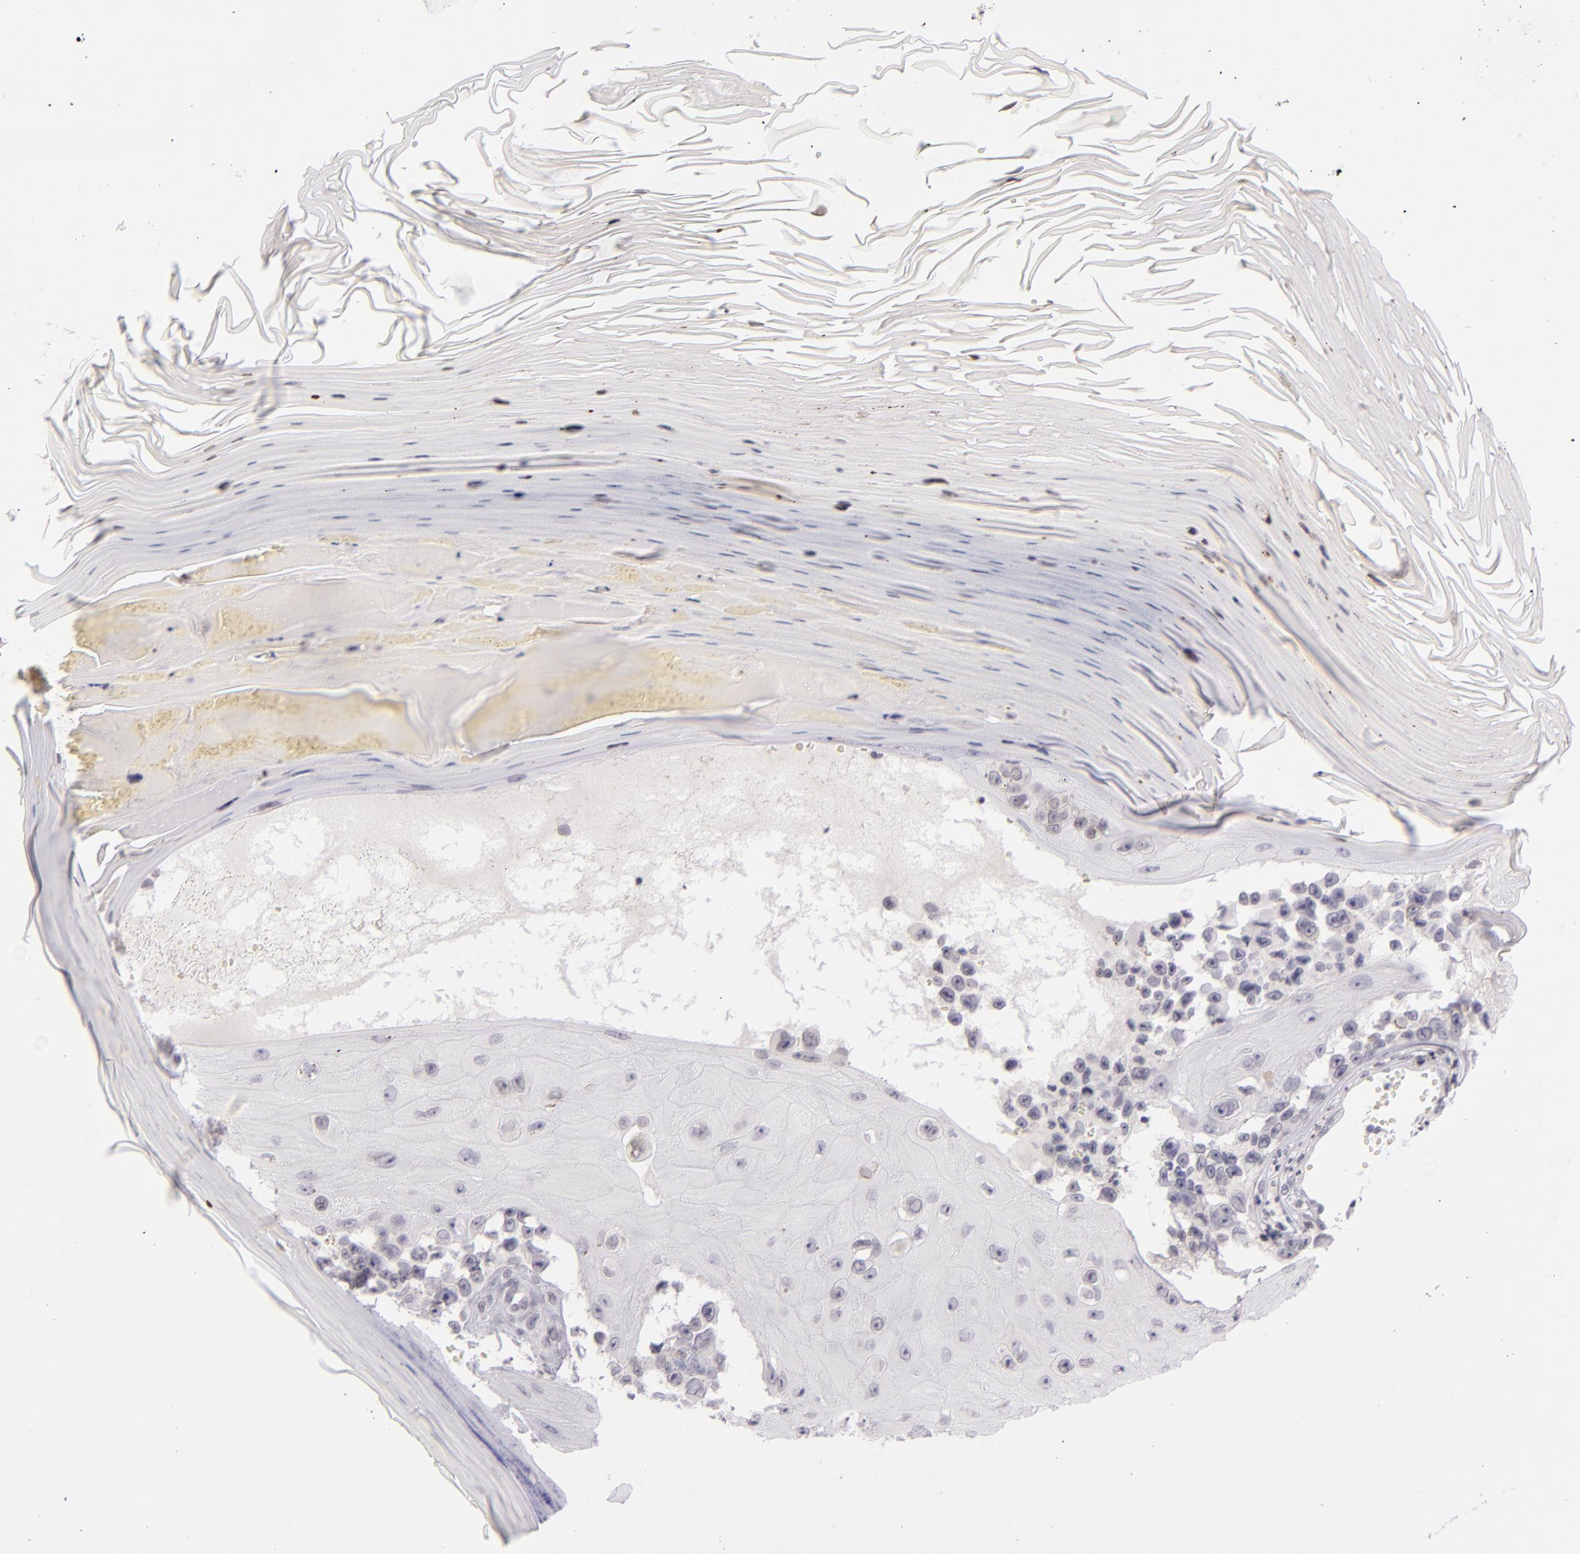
{"staining": {"intensity": "negative", "quantity": "none", "location": "none"}, "tissue": "melanoma", "cell_type": "Tumor cells", "image_type": "cancer", "snomed": [{"axis": "morphology", "description": "Malignant melanoma, NOS"}, {"axis": "topography", "description": "Skin"}], "caption": "Tumor cells show no significant expression in malignant melanoma.", "gene": "CD40", "patient": {"sex": "female", "age": 82}}